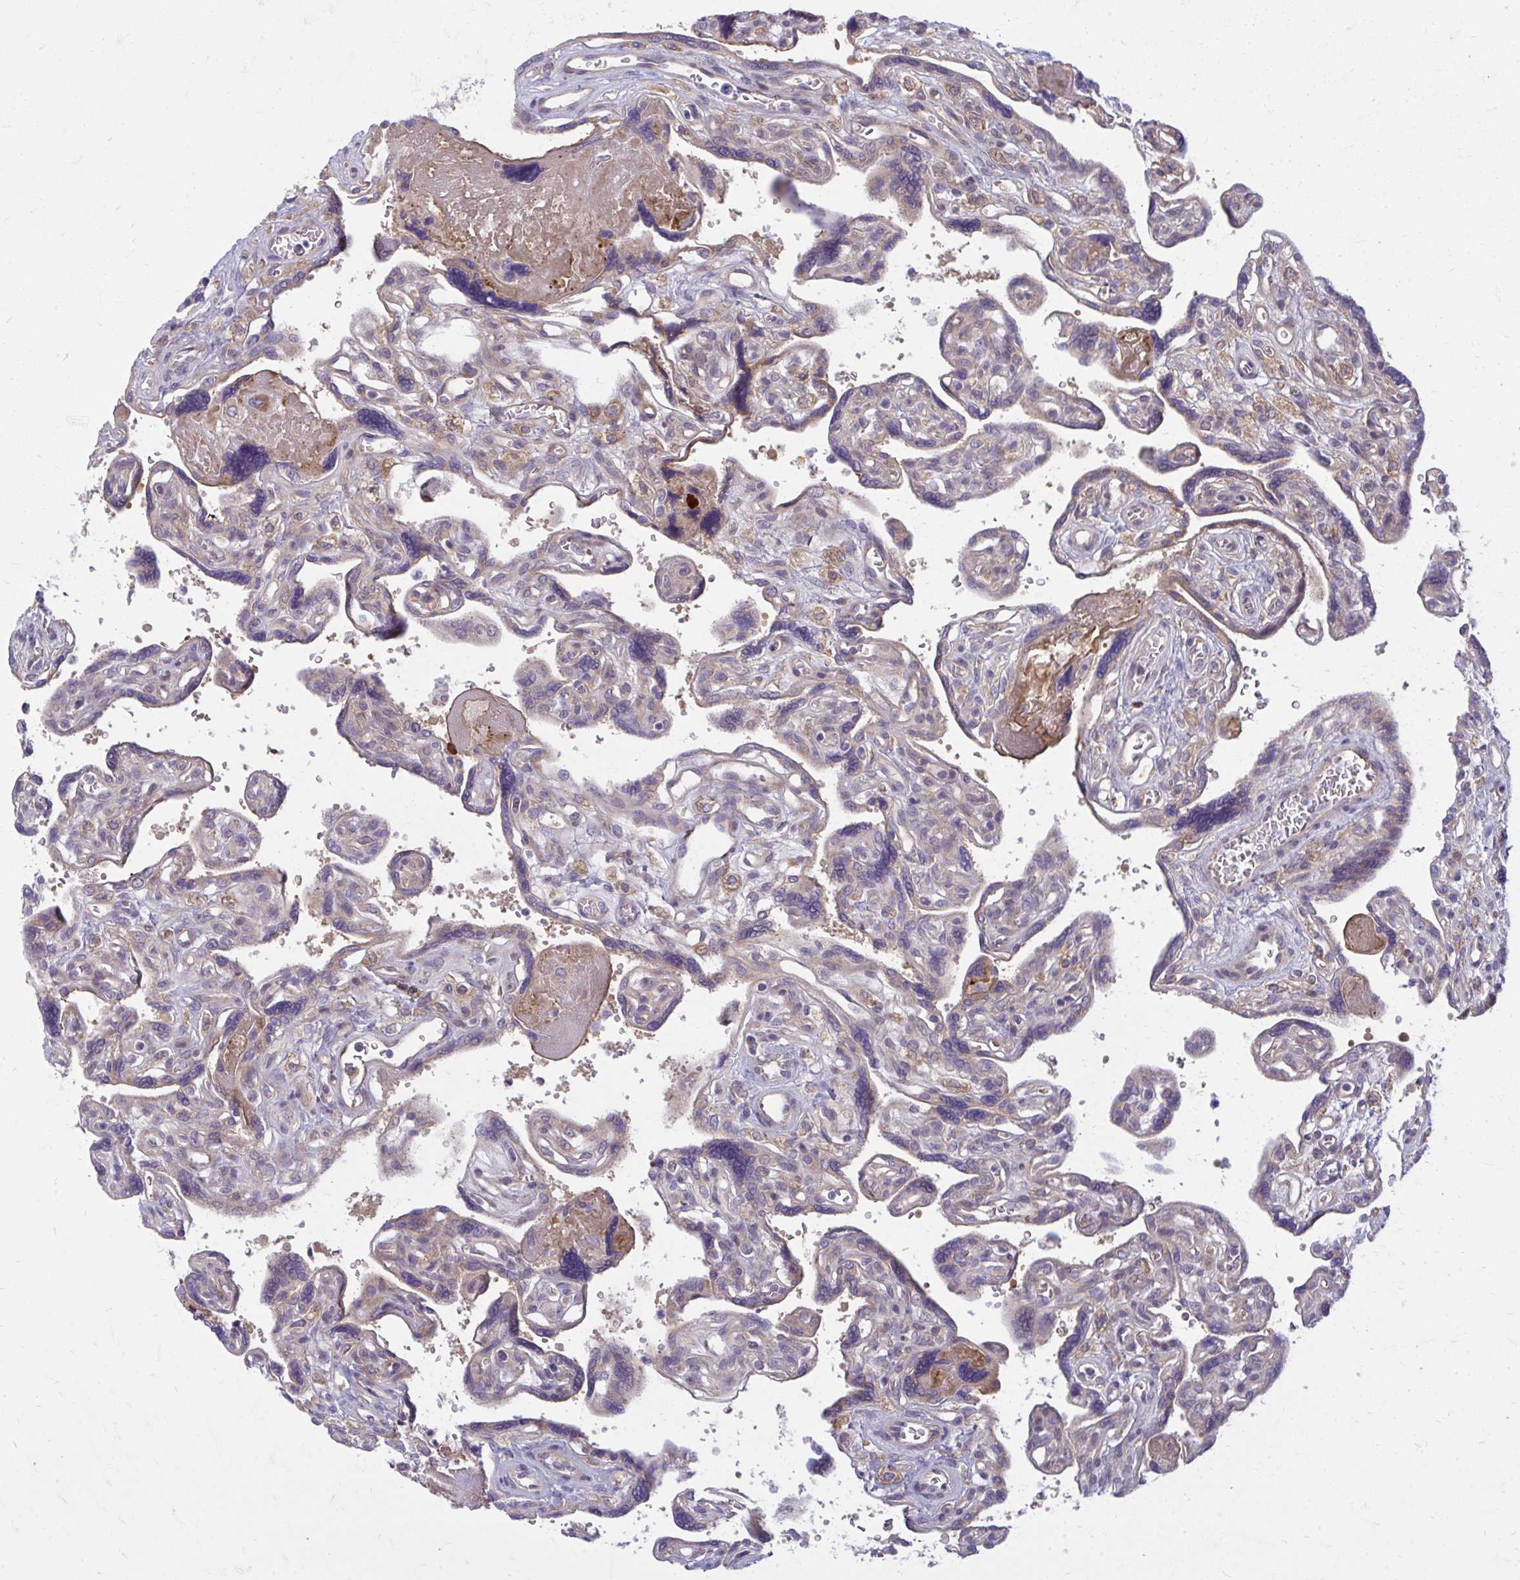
{"staining": {"intensity": "weak", "quantity": "25%-75%", "location": "cytoplasmic/membranous"}, "tissue": "placenta", "cell_type": "Trophoblastic cells", "image_type": "normal", "snomed": [{"axis": "morphology", "description": "Normal tissue, NOS"}, {"axis": "topography", "description": "Placenta"}], "caption": "Immunohistochemical staining of normal placenta demonstrates weak cytoplasmic/membranous protein positivity in approximately 25%-75% of trophoblastic cells.", "gene": "CEMP1", "patient": {"sex": "female", "age": 39}}